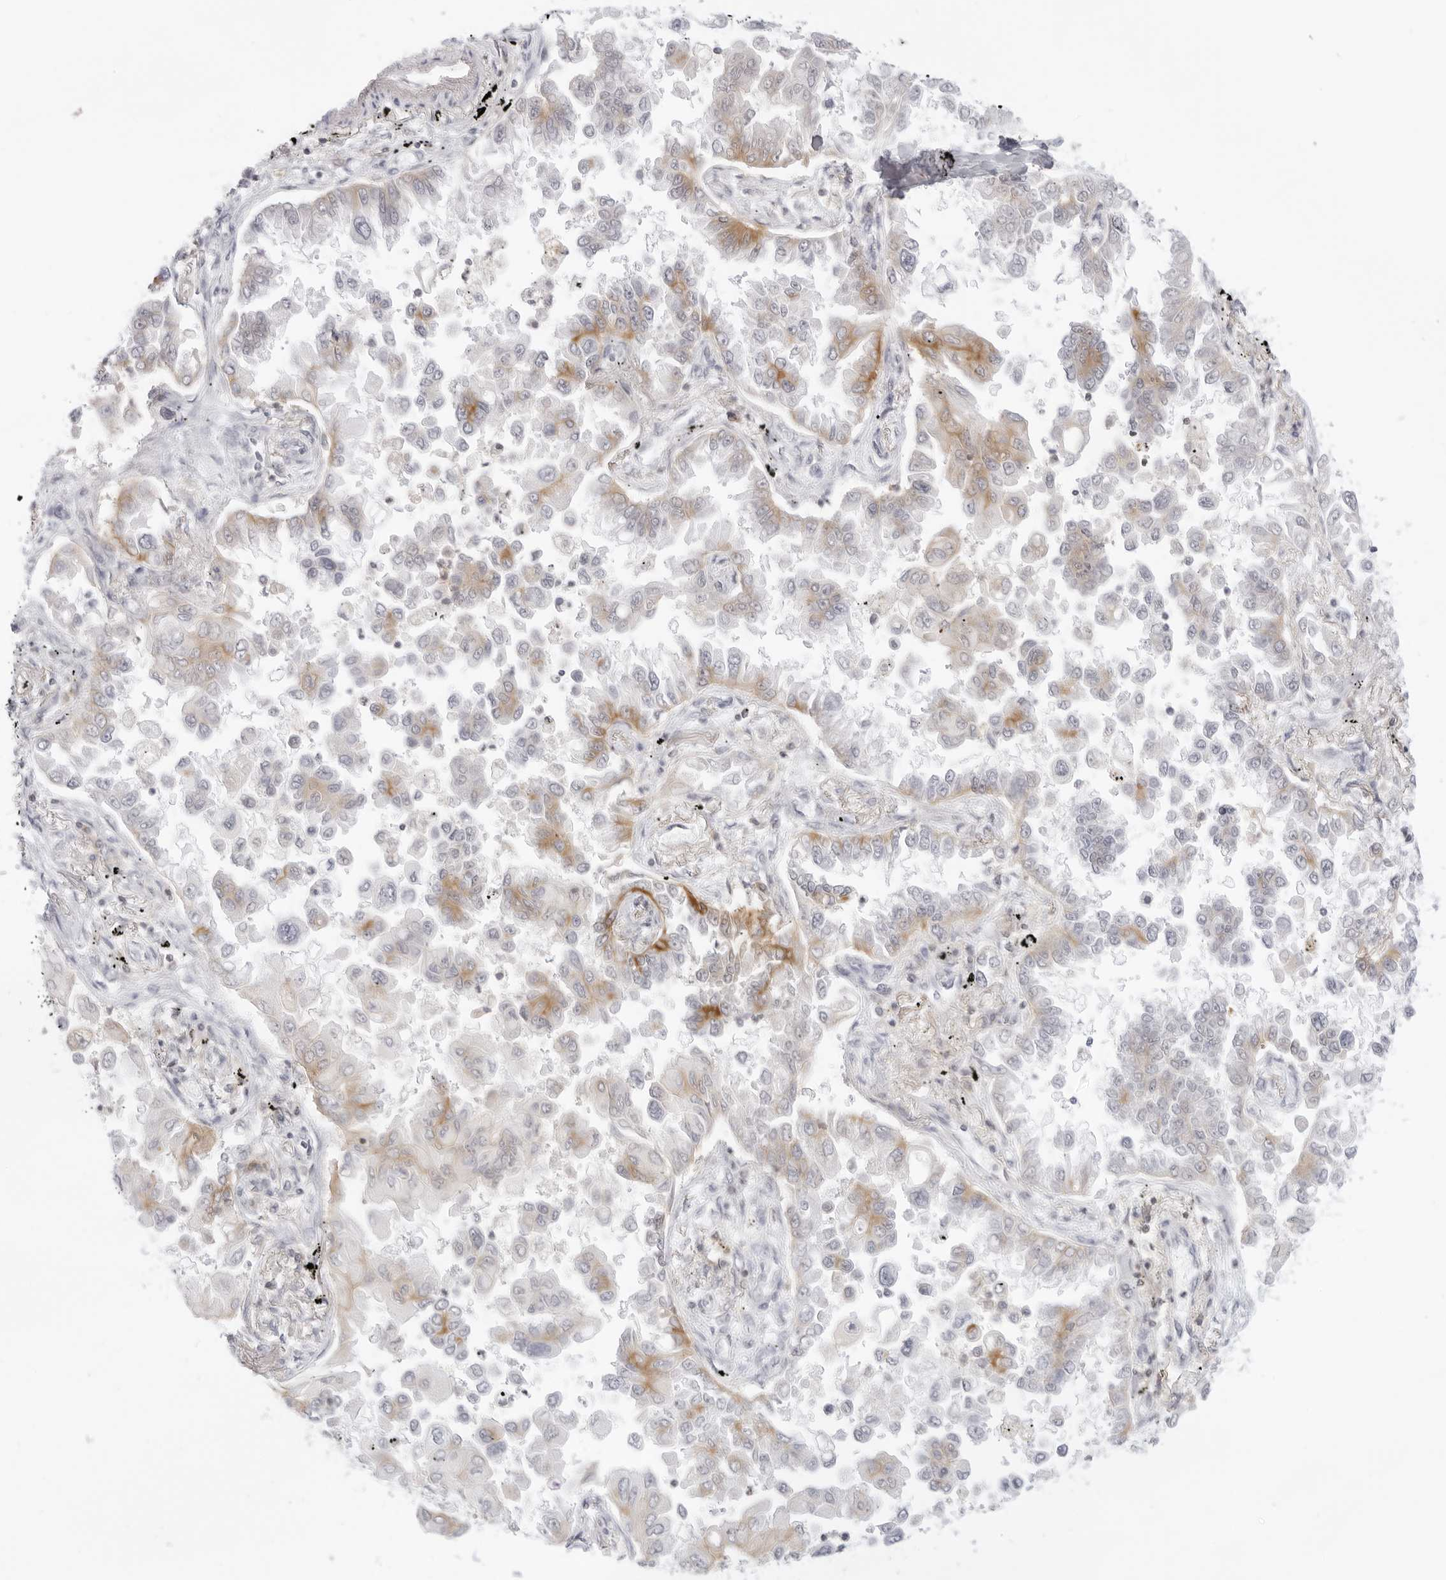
{"staining": {"intensity": "moderate", "quantity": "25%-75%", "location": "cytoplasmic/membranous"}, "tissue": "lung cancer", "cell_type": "Tumor cells", "image_type": "cancer", "snomed": [{"axis": "morphology", "description": "Adenocarcinoma, NOS"}, {"axis": "topography", "description": "Lung"}], "caption": "IHC staining of lung cancer (adenocarcinoma), which displays medium levels of moderate cytoplasmic/membranous staining in about 25%-75% of tumor cells indicating moderate cytoplasmic/membranous protein positivity. The staining was performed using DAB (3,3'-diaminobenzidine) (brown) for protein detection and nuclei were counterstained in hematoxylin (blue).", "gene": "TNFRSF14", "patient": {"sex": "female", "age": 67}}